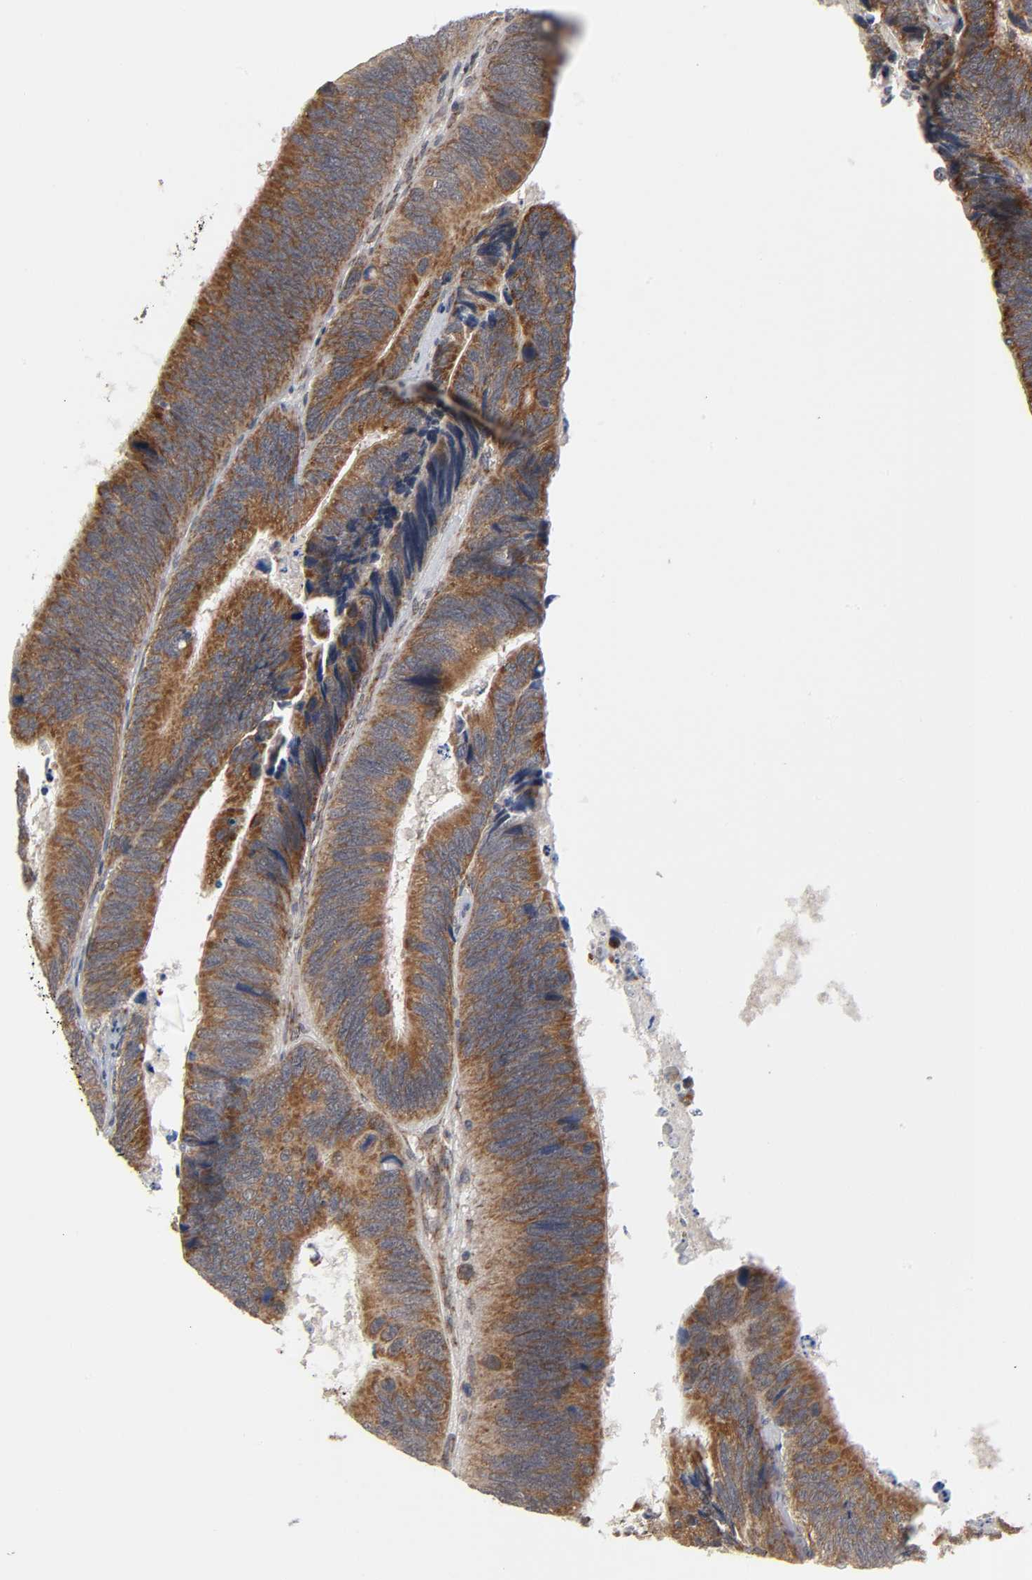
{"staining": {"intensity": "strong", "quantity": ">75%", "location": "cytoplasmic/membranous"}, "tissue": "colorectal cancer", "cell_type": "Tumor cells", "image_type": "cancer", "snomed": [{"axis": "morphology", "description": "Adenocarcinoma, NOS"}, {"axis": "topography", "description": "Colon"}], "caption": "IHC micrograph of colorectal cancer stained for a protein (brown), which shows high levels of strong cytoplasmic/membranous positivity in about >75% of tumor cells.", "gene": "SLC30A9", "patient": {"sex": "male", "age": 72}}